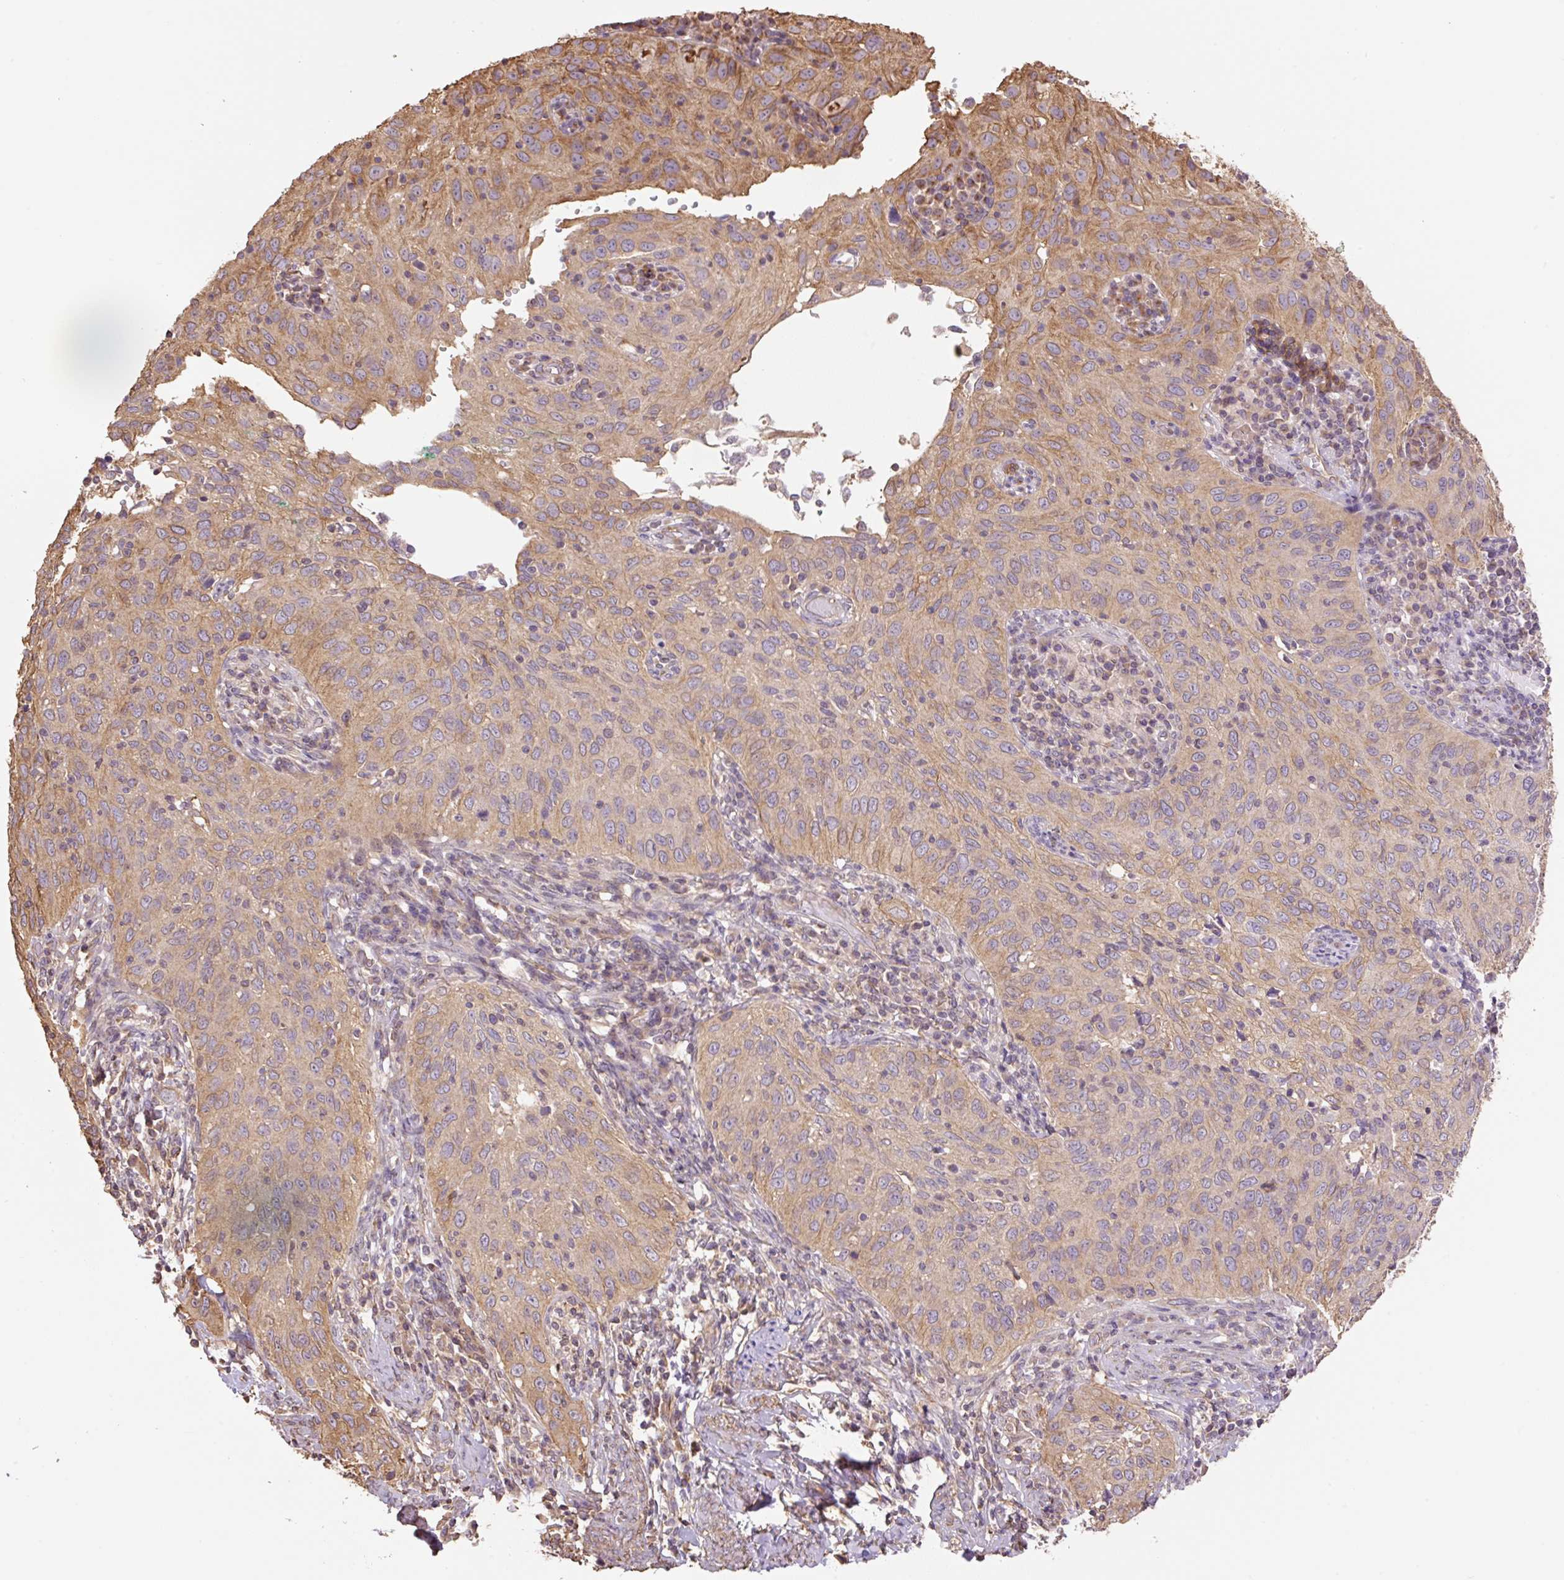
{"staining": {"intensity": "weak", "quantity": "25%-75%", "location": "cytoplasmic/membranous"}, "tissue": "cervical cancer", "cell_type": "Tumor cells", "image_type": "cancer", "snomed": [{"axis": "morphology", "description": "Squamous cell carcinoma, NOS"}, {"axis": "topography", "description": "Cervix"}], "caption": "There is low levels of weak cytoplasmic/membranous positivity in tumor cells of cervical cancer (squamous cell carcinoma), as demonstrated by immunohistochemical staining (brown color).", "gene": "COX8A", "patient": {"sex": "female", "age": 52}}